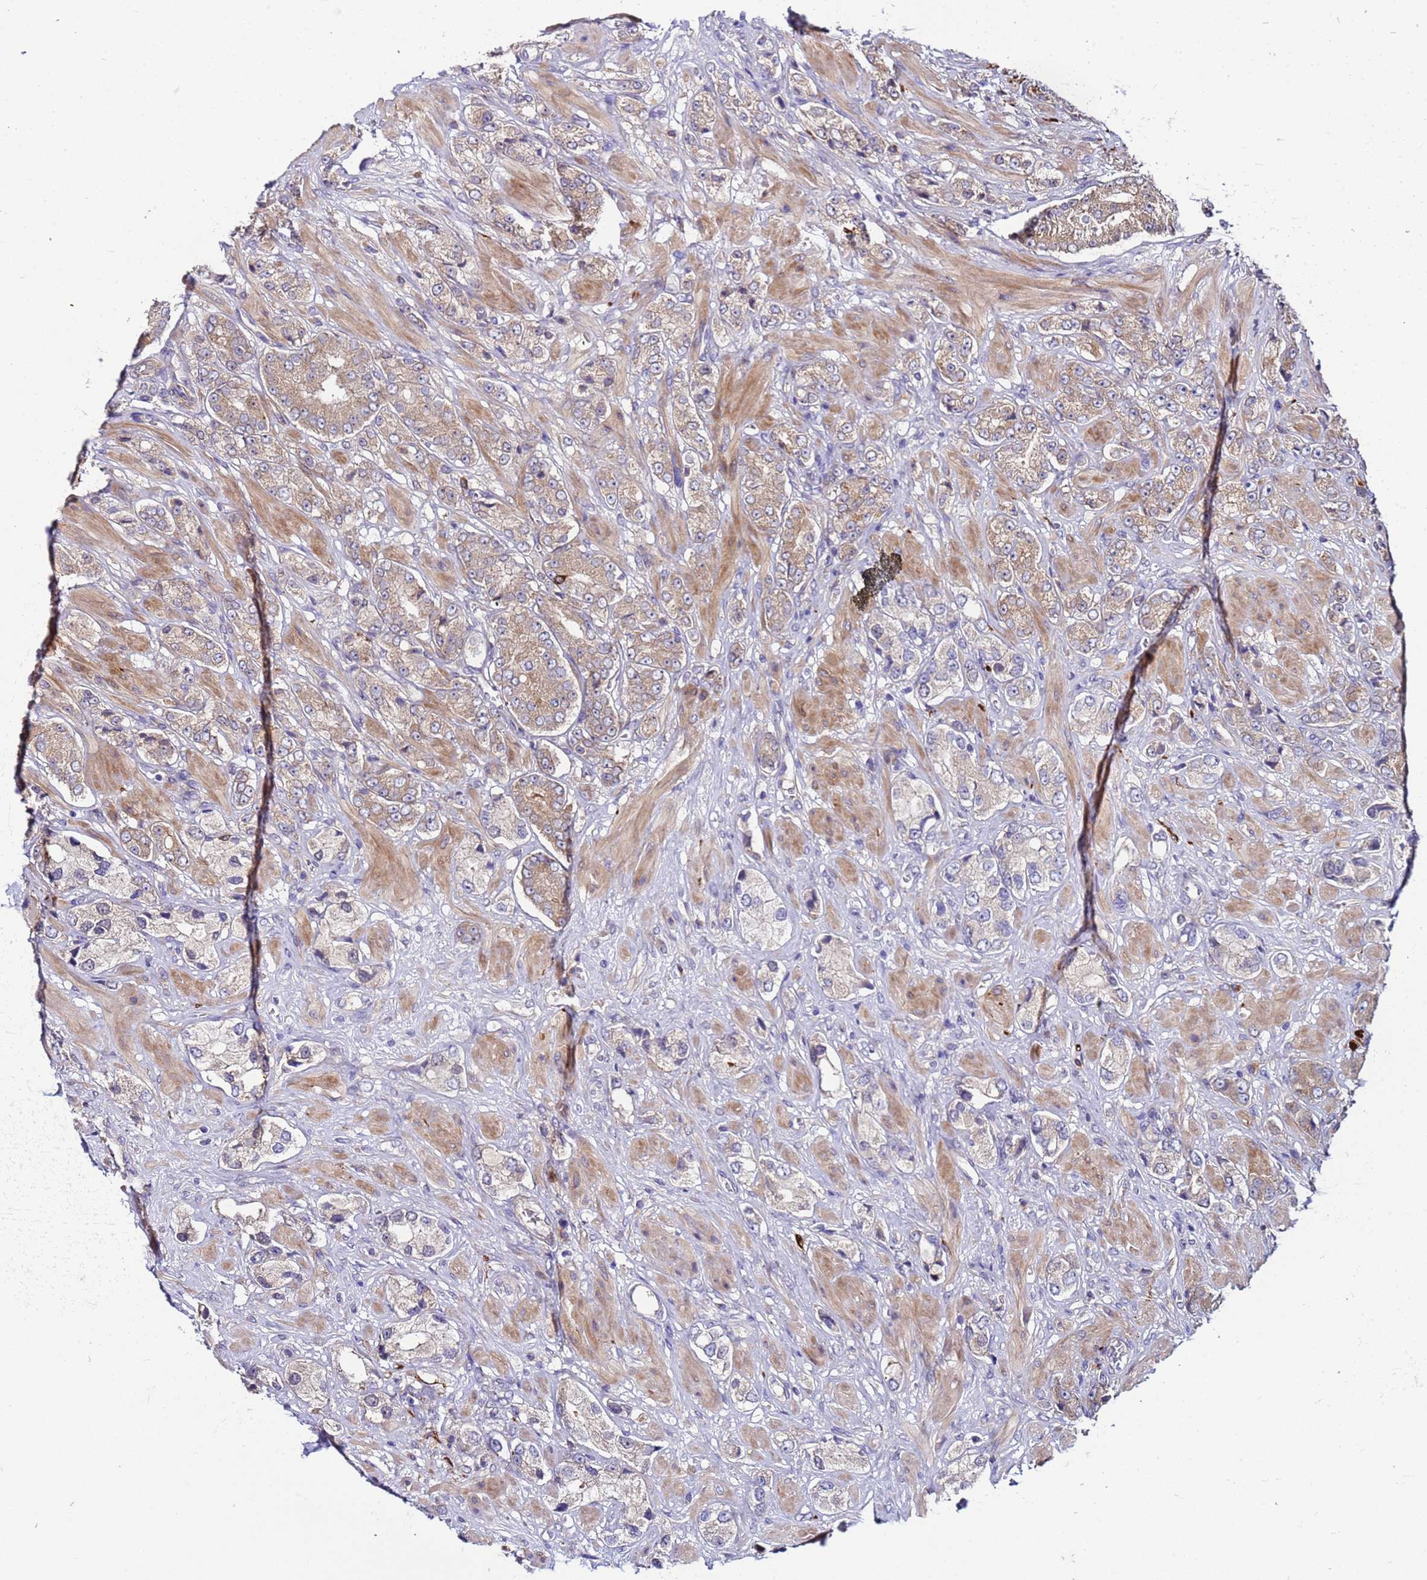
{"staining": {"intensity": "weak", "quantity": ">75%", "location": "cytoplasmic/membranous"}, "tissue": "prostate cancer", "cell_type": "Tumor cells", "image_type": "cancer", "snomed": [{"axis": "morphology", "description": "Adenocarcinoma, High grade"}, {"axis": "topography", "description": "Prostate and seminal vesicle, NOS"}], "caption": "Brown immunohistochemical staining in human prostate high-grade adenocarcinoma displays weak cytoplasmic/membranous expression in approximately >75% of tumor cells. (DAB = brown stain, brightfield microscopy at high magnification).", "gene": "PAQR7", "patient": {"sex": "male", "age": 64}}